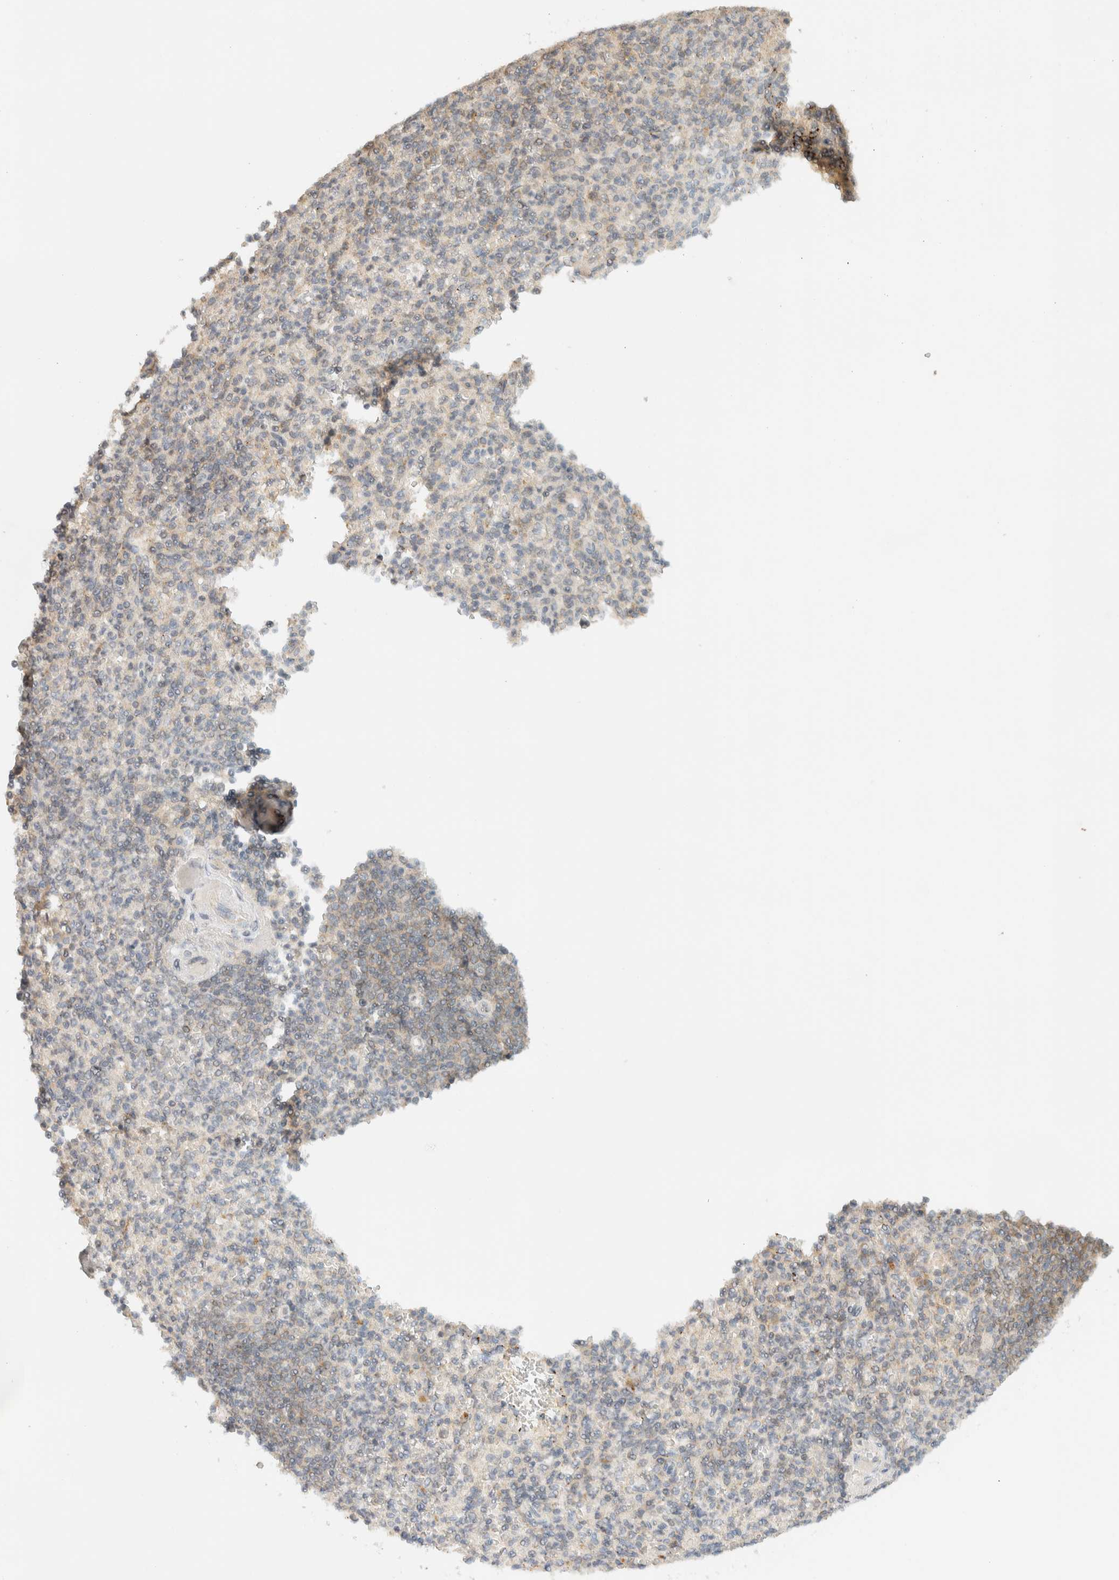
{"staining": {"intensity": "negative", "quantity": "none", "location": "none"}, "tissue": "spleen", "cell_type": "Cells in red pulp", "image_type": "normal", "snomed": [{"axis": "morphology", "description": "Normal tissue, NOS"}, {"axis": "topography", "description": "Spleen"}], "caption": "Image shows no significant protein expression in cells in red pulp of normal spleen.", "gene": "KIFAP3", "patient": {"sex": "female", "age": 74}}